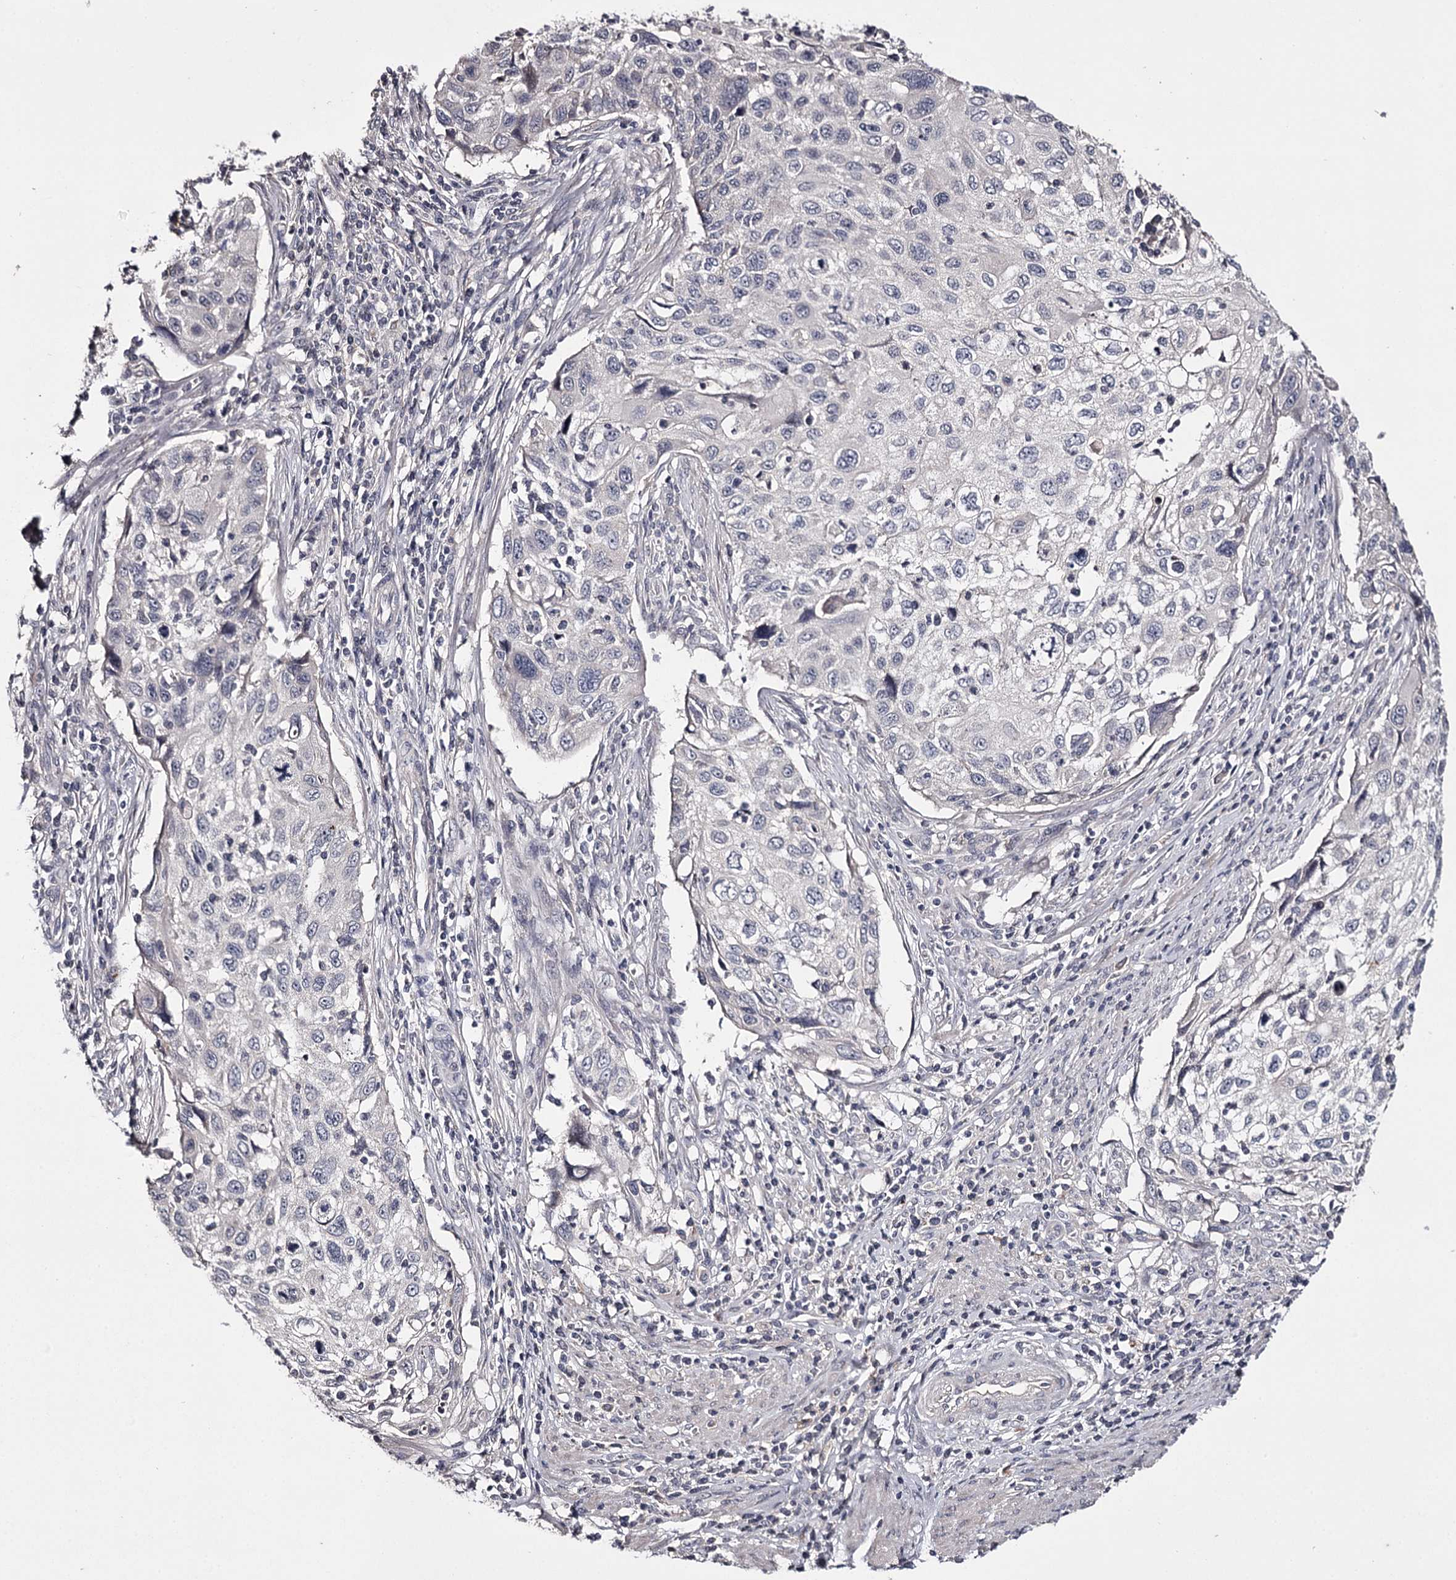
{"staining": {"intensity": "negative", "quantity": "none", "location": "none"}, "tissue": "cervical cancer", "cell_type": "Tumor cells", "image_type": "cancer", "snomed": [{"axis": "morphology", "description": "Squamous cell carcinoma, NOS"}, {"axis": "topography", "description": "Cervix"}], "caption": "The image displays no significant staining in tumor cells of squamous cell carcinoma (cervical).", "gene": "PRM2", "patient": {"sex": "female", "age": 70}}